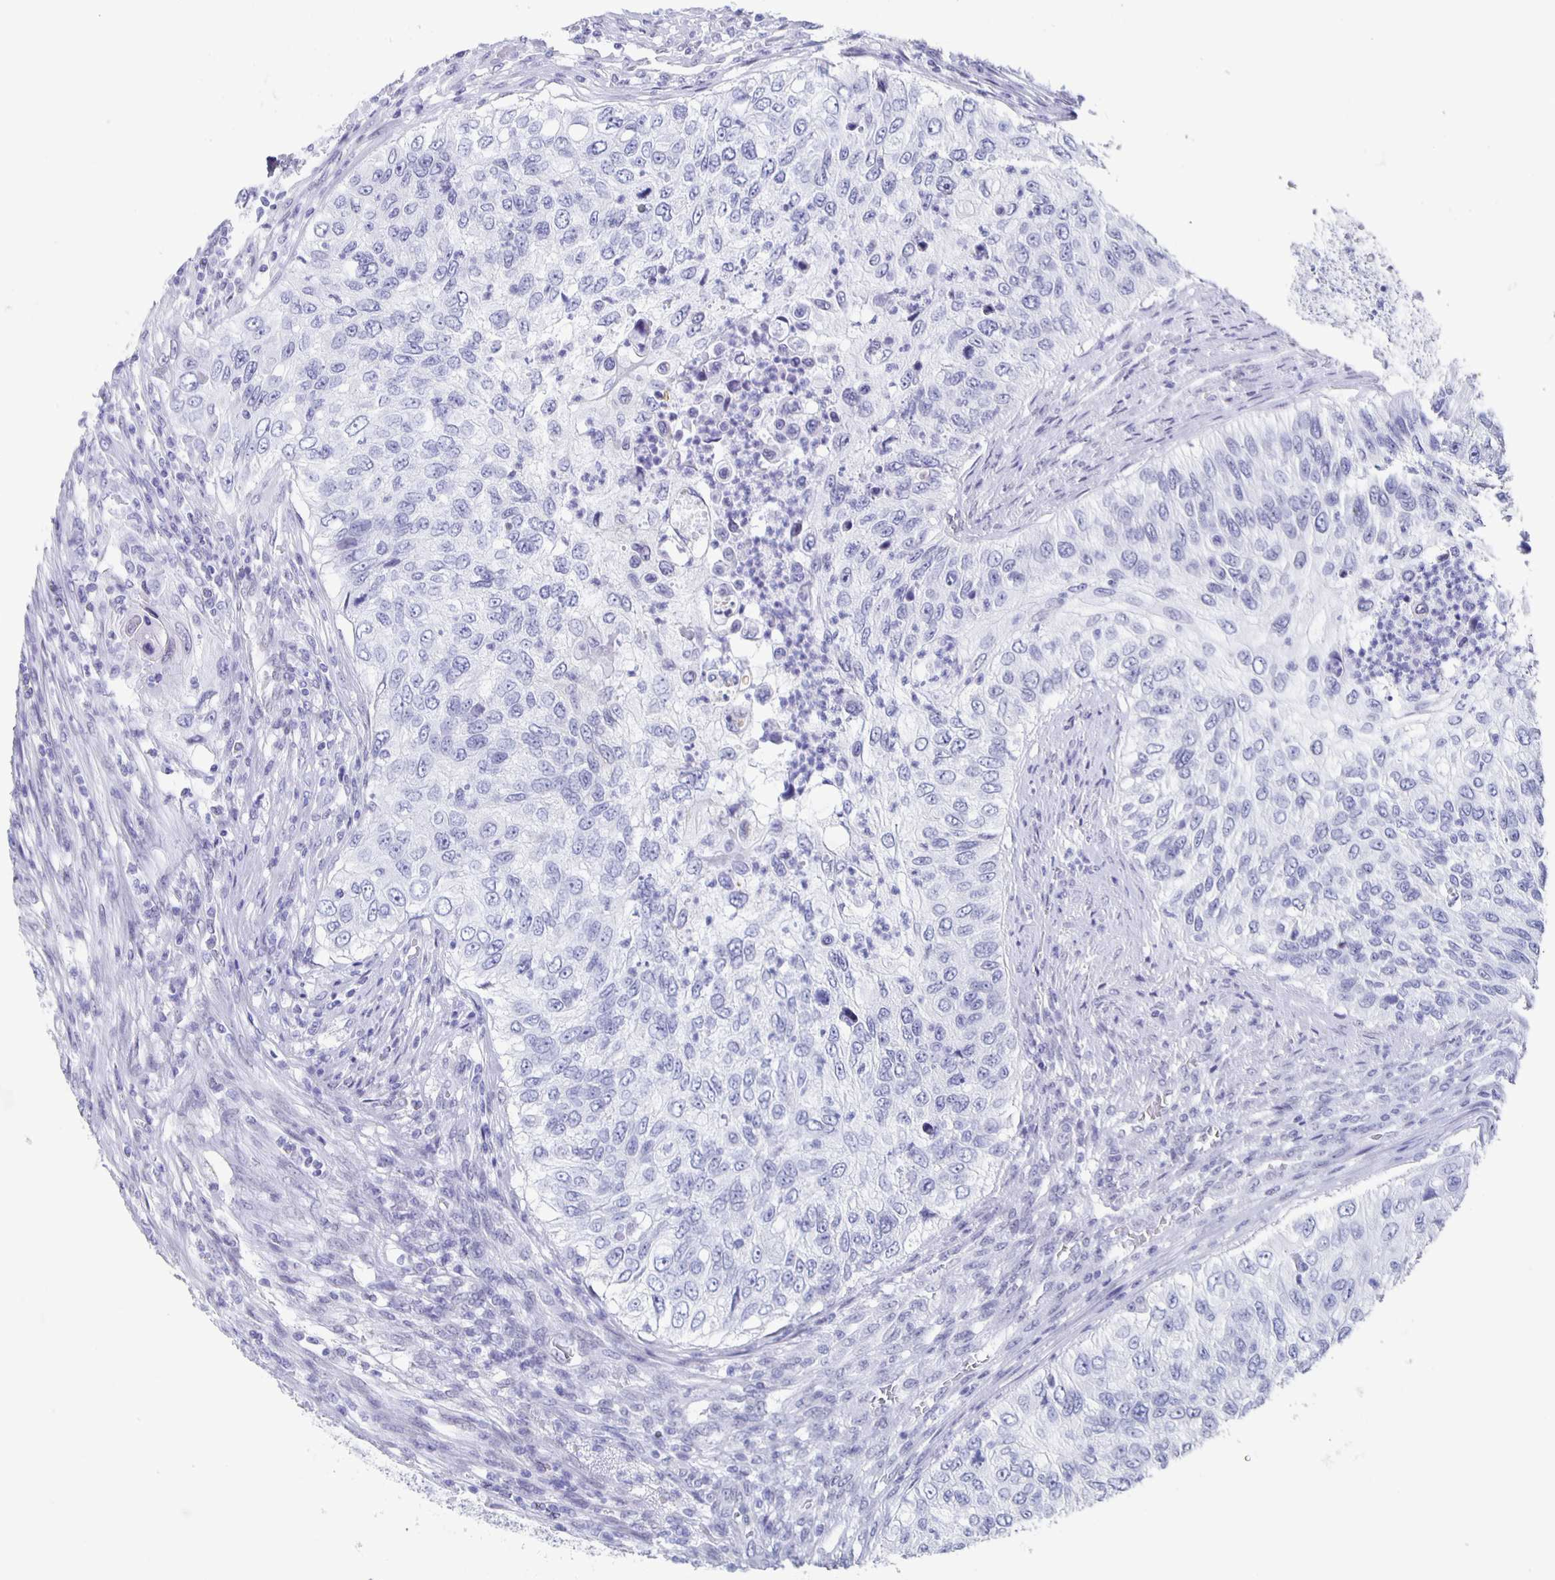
{"staining": {"intensity": "negative", "quantity": "none", "location": "none"}, "tissue": "urothelial cancer", "cell_type": "Tumor cells", "image_type": "cancer", "snomed": [{"axis": "morphology", "description": "Urothelial carcinoma, High grade"}, {"axis": "topography", "description": "Urinary bladder"}], "caption": "An immunohistochemistry photomicrograph of urothelial carcinoma (high-grade) is shown. There is no staining in tumor cells of urothelial carcinoma (high-grade).", "gene": "CCDC17", "patient": {"sex": "female", "age": 60}}